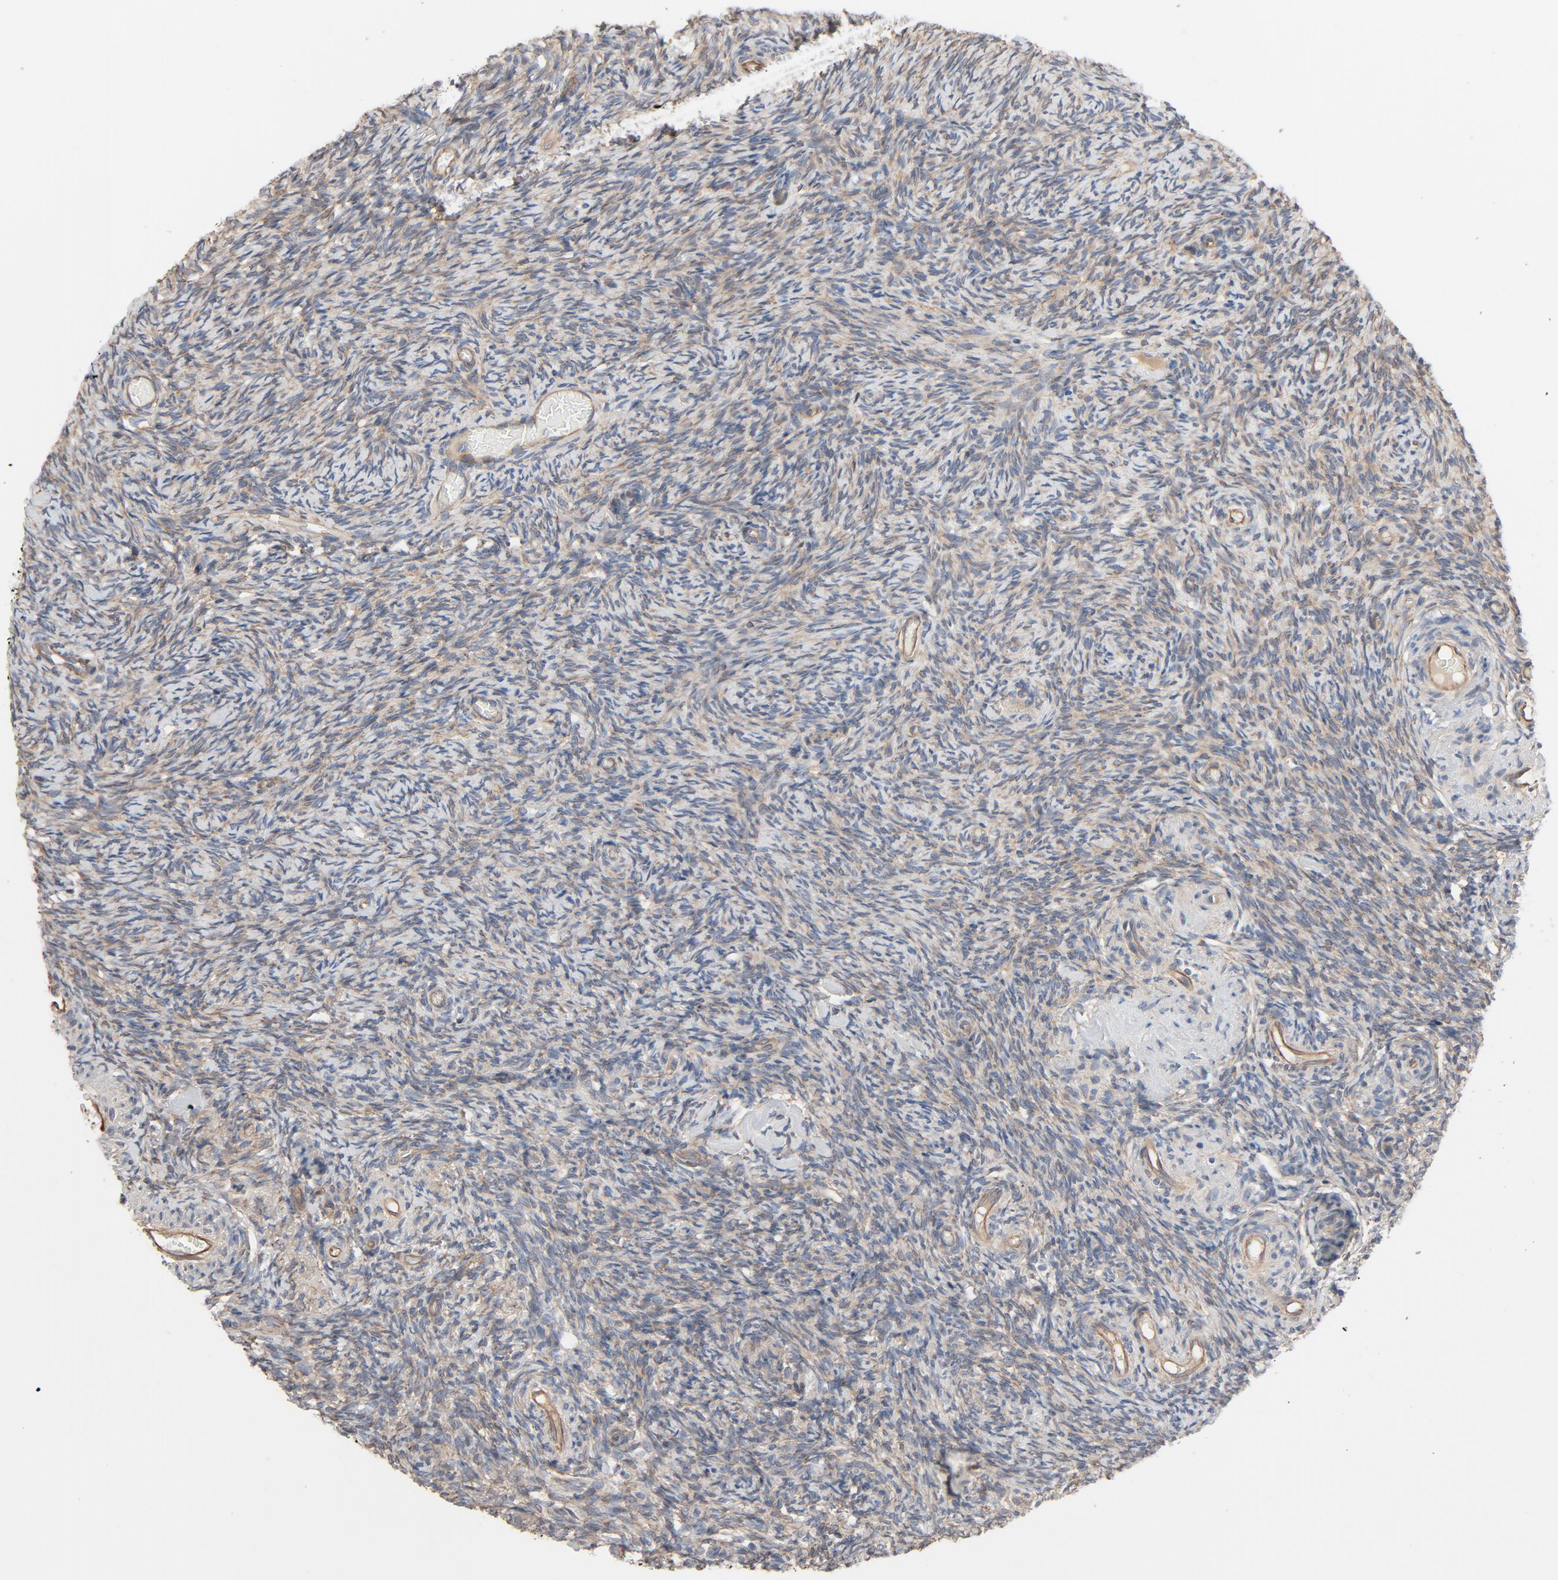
{"staining": {"intensity": "moderate", "quantity": "25%-75%", "location": "cytoplasmic/membranous"}, "tissue": "ovary", "cell_type": "Ovarian stroma cells", "image_type": "normal", "snomed": [{"axis": "morphology", "description": "Normal tissue, NOS"}, {"axis": "topography", "description": "Ovary"}], "caption": "High-magnification brightfield microscopy of benign ovary stained with DAB (3,3'-diaminobenzidine) (brown) and counterstained with hematoxylin (blue). ovarian stroma cells exhibit moderate cytoplasmic/membranous staining is identified in about25%-75% of cells. Immunohistochemistry (ihc) stains the protein in brown and the nuclei are stained blue.", "gene": "TRIOBP", "patient": {"sex": "female", "age": 60}}